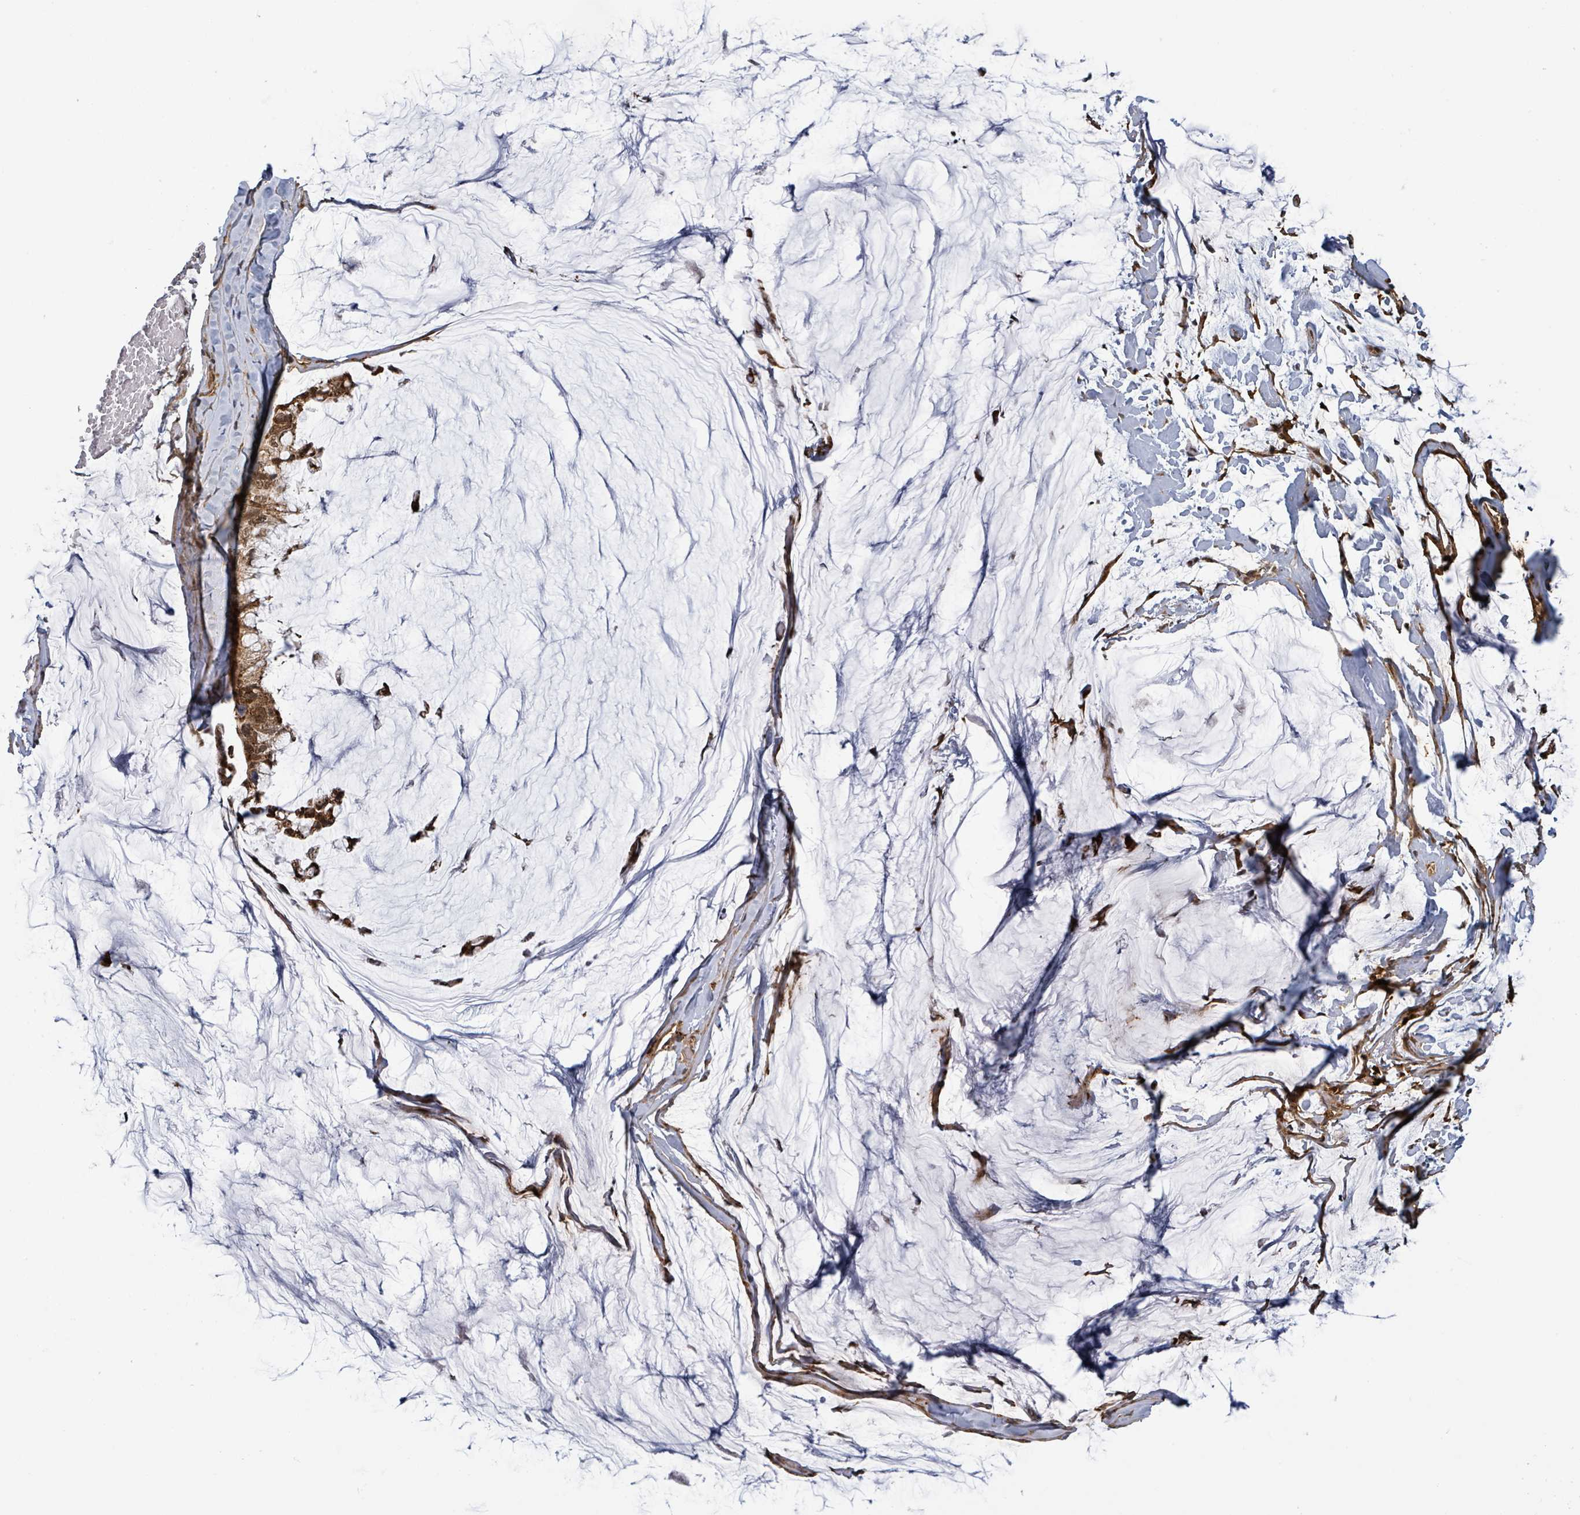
{"staining": {"intensity": "moderate", "quantity": ">75%", "location": "cytoplasmic/membranous,nuclear"}, "tissue": "ovarian cancer", "cell_type": "Tumor cells", "image_type": "cancer", "snomed": [{"axis": "morphology", "description": "Cystadenocarcinoma, mucinous, NOS"}, {"axis": "topography", "description": "Ovary"}], "caption": "Mucinous cystadenocarcinoma (ovarian) stained with a brown dye exhibits moderate cytoplasmic/membranous and nuclear positive expression in approximately >75% of tumor cells.", "gene": "GTF3C1", "patient": {"sex": "female", "age": 39}}